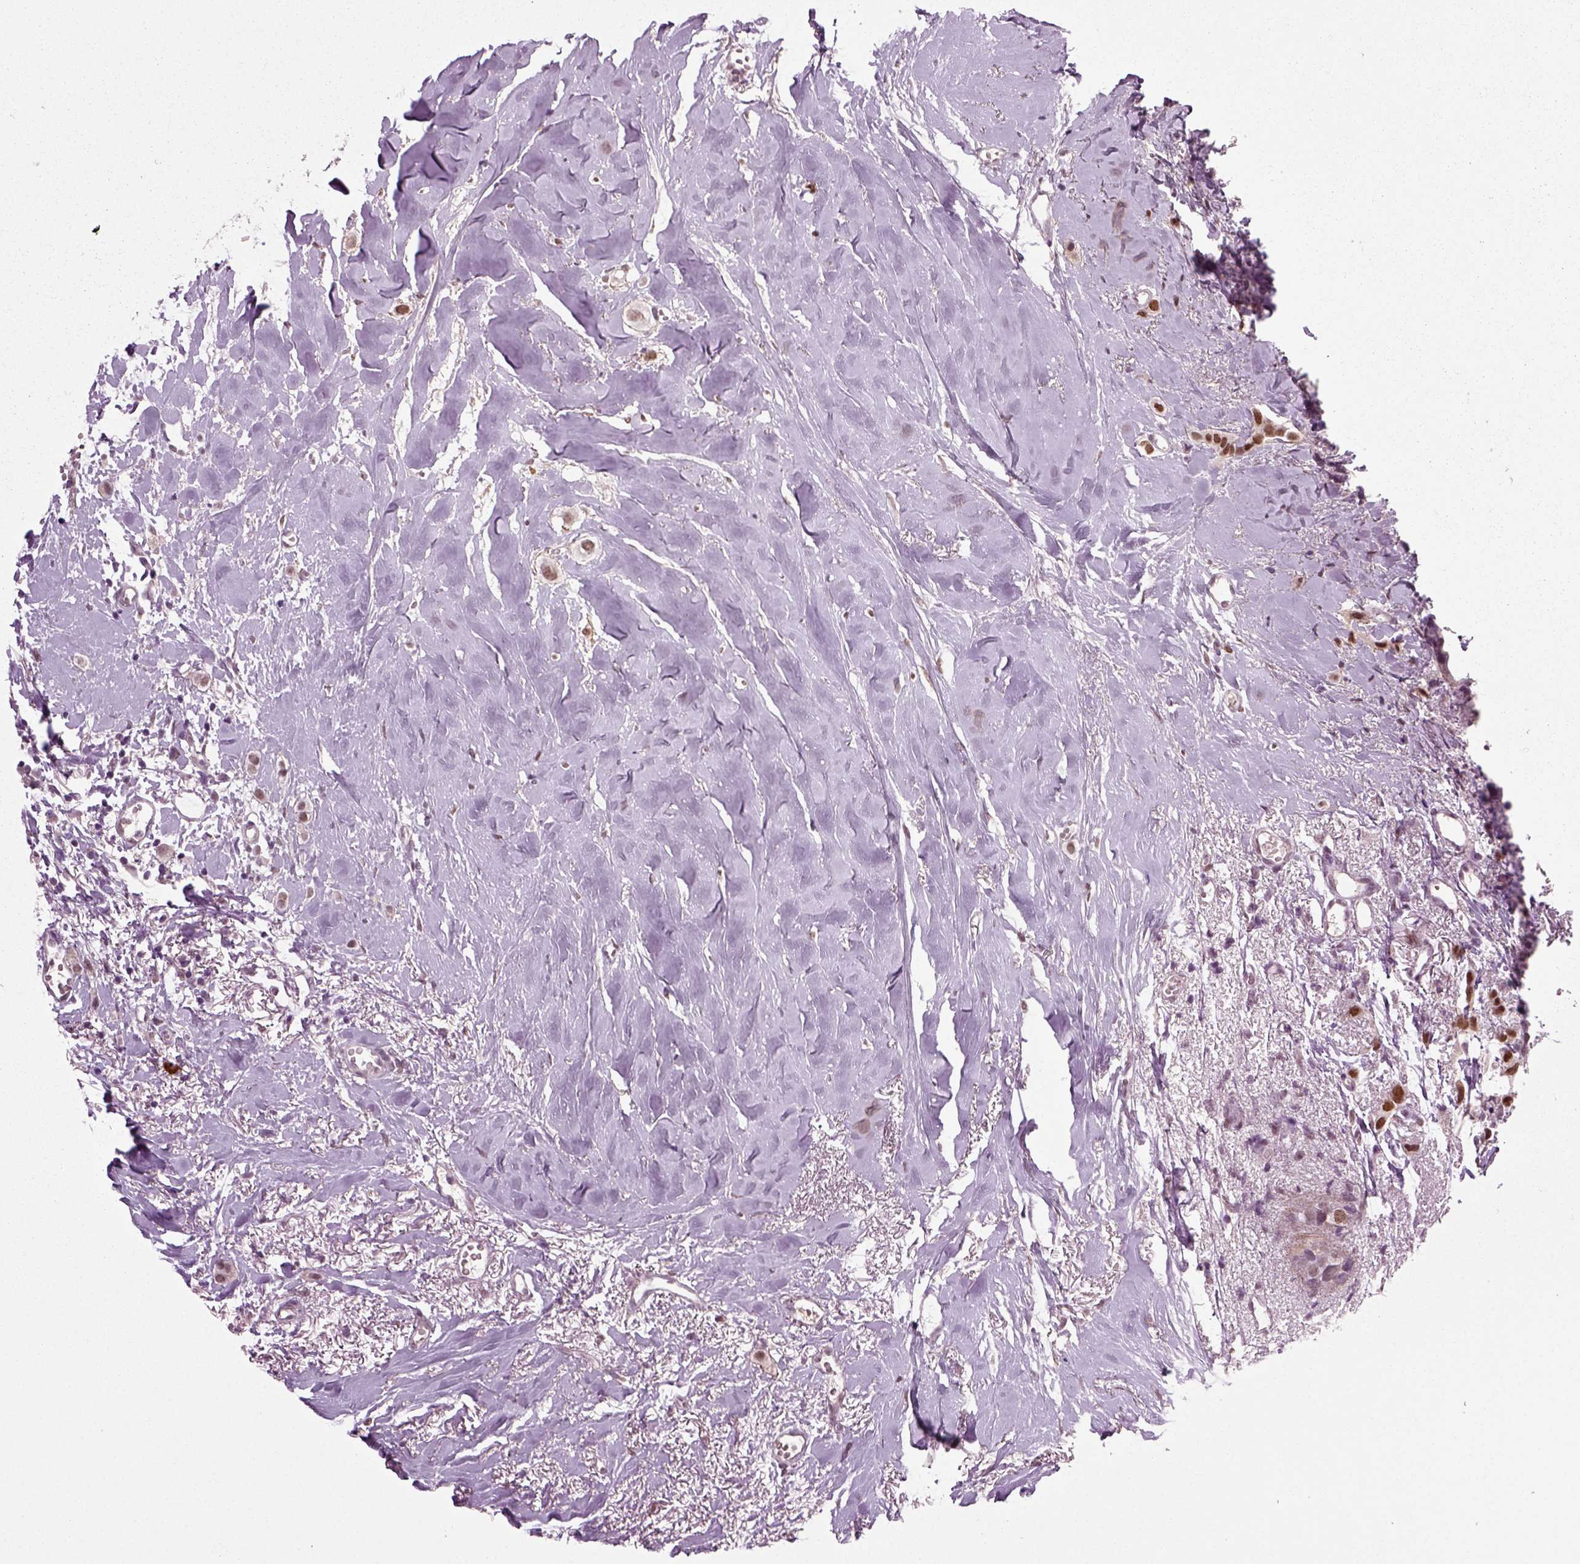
{"staining": {"intensity": "moderate", "quantity": "25%-75%", "location": "nuclear"}, "tissue": "breast cancer", "cell_type": "Tumor cells", "image_type": "cancer", "snomed": [{"axis": "morphology", "description": "Duct carcinoma"}, {"axis": "topography", "description": "Breast"}], "caption": "Immunohistochemical staining of breast infiltrating ductal carcinoma exhibits medium levels of moderate nuclear protein expression in approximately 25%-75% of tumor cells. (IHC, brightfield microscopy, high magnification).", "gene": "RCOR3", "patient": {"sex": "female", "age": 85}}